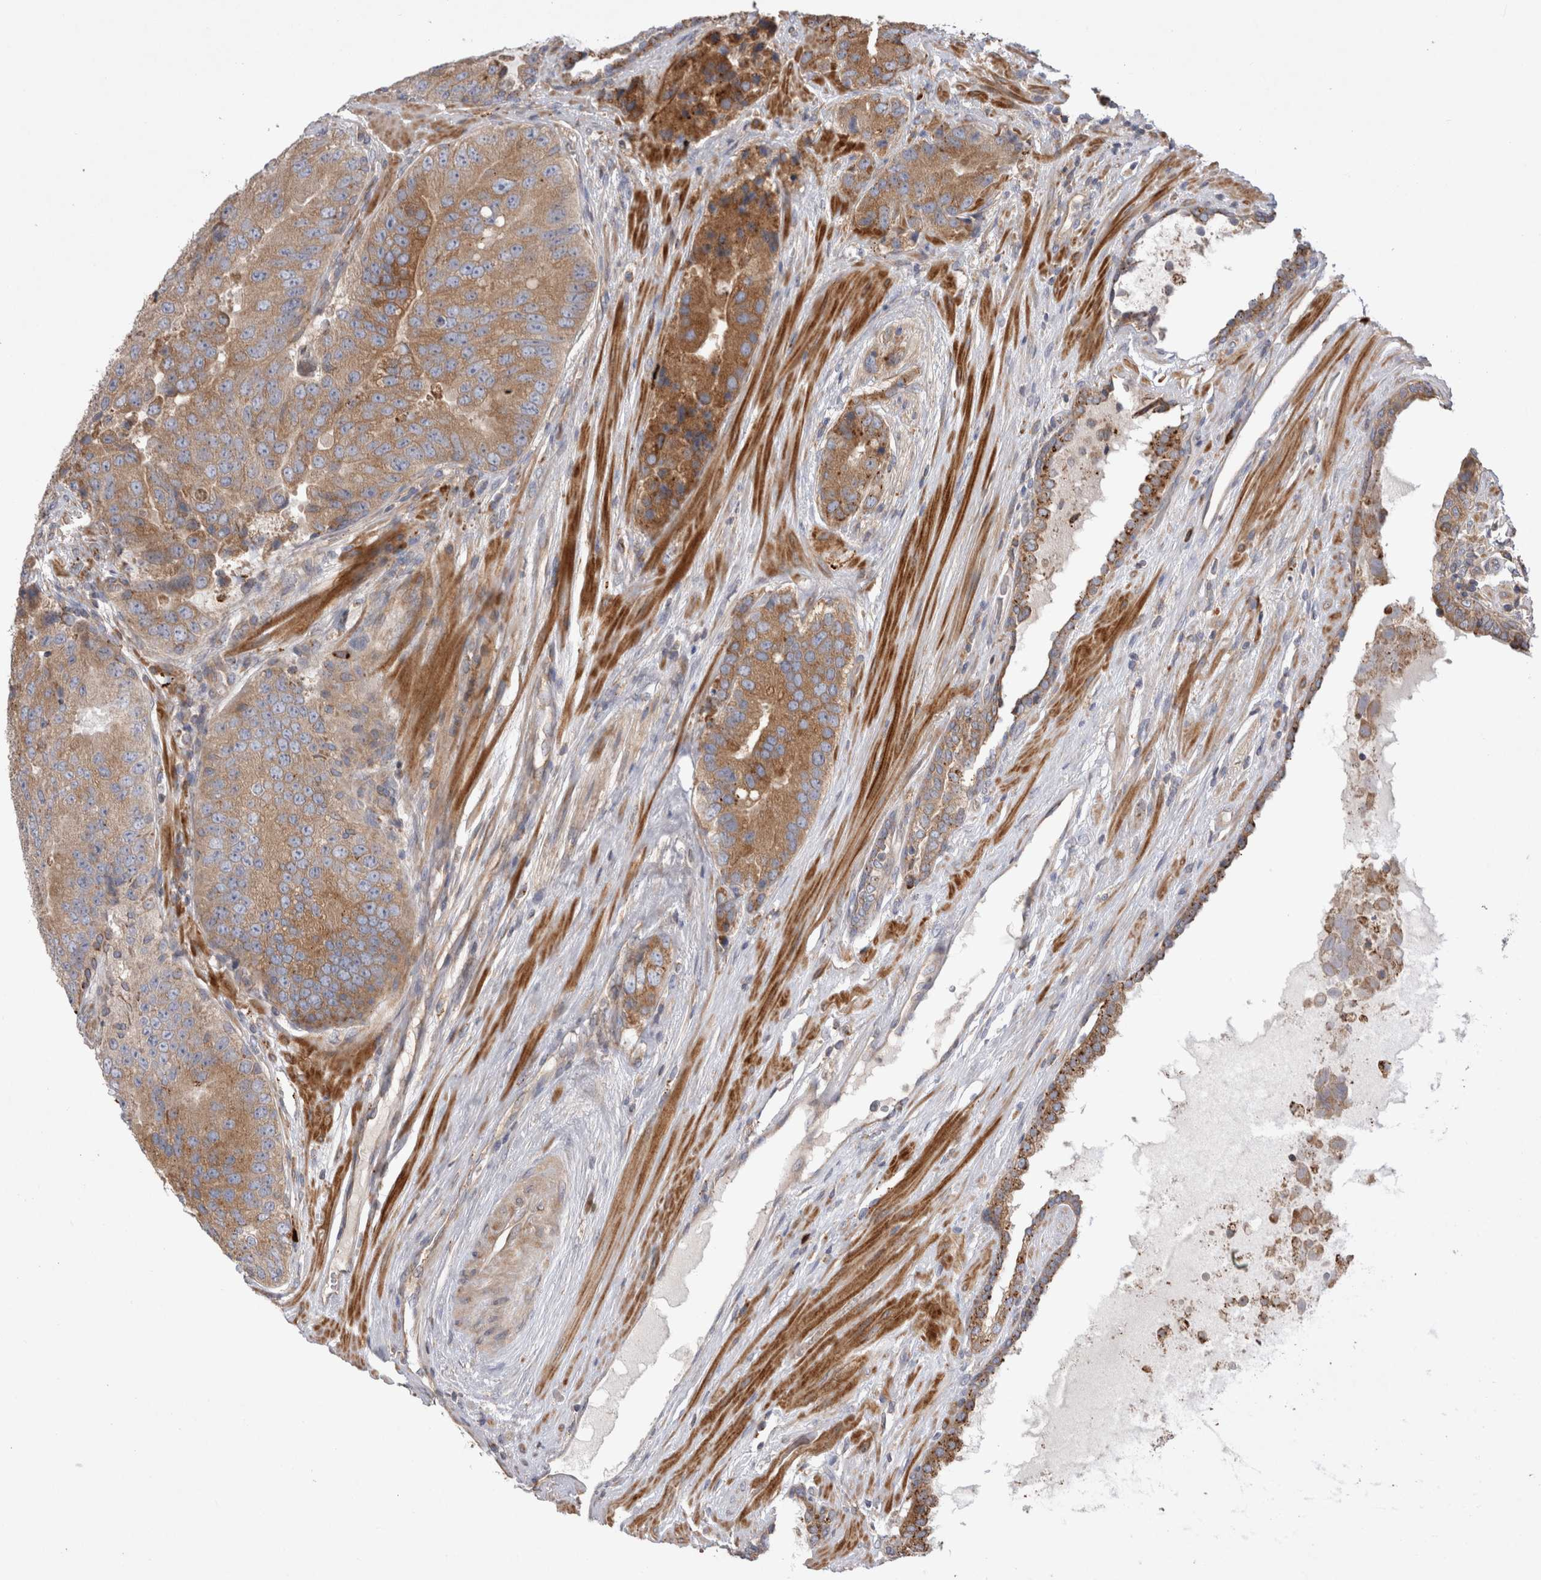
{"staining": {"intensity": "moderate", "quantity": ">75%", "location": "cytoplasmic/membranous"}, "tissue": "prostate cancer", "cell_type": "Tumor cells", "image_type": "cancer", "snomed": [{"axis": "morphology", "description": "Adenocarcinoma, High grade"}, {"axis": "topography", "description": "Prostate"}], "caption": "DAB immunohistochemical staining of human prostate adenocarcinoma (high-grade) shows moderate cytoplasmic/membranous protein staining in about >75% of tumor cells. (DAB IHC with brightfield microscopy, high magnification).", "gene": "PDCD10", "patient": {"sex": "male", "age": 70}}